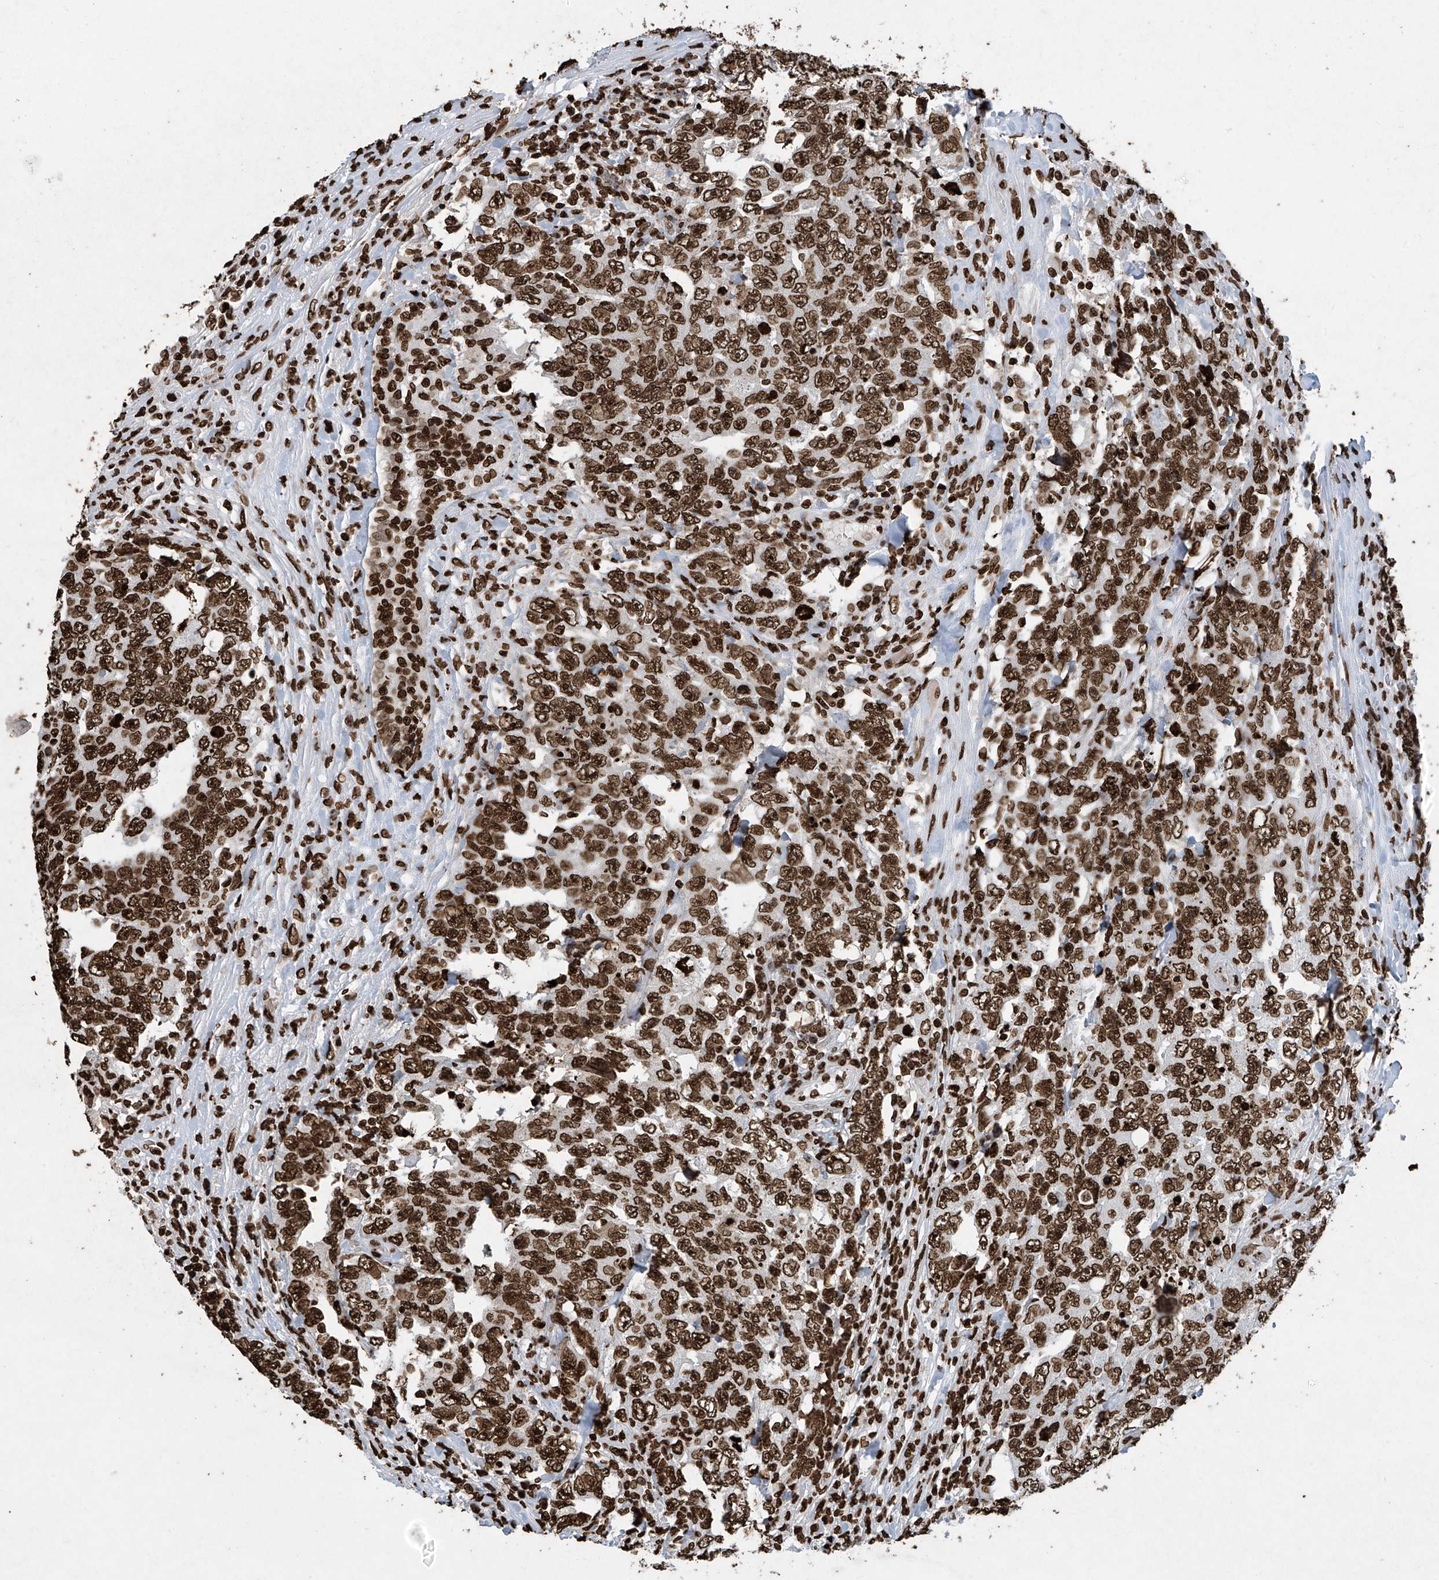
{"staining": {"intensity": "strong", "quantity": ">75%", "location": "nuclear"}, "tissue": "testis cancer", "cell_type": "Tumor cells", "image_type": "cancer", "snomed": [{"axis": "morphology", "description": "Carcinoma, Embryonal, NOS"}, {"axis": "topography", "description": "Testis"}], "caption": "A high-resolution photomicrograph shows immunohistochemistry (IHC) staining of testis embryonal carcinoma, which exhibits strong nuclear positivity in about >75% of tumor cells.", "gene": "H3-3A", "patient": {"sex": "male", "age": 26}}